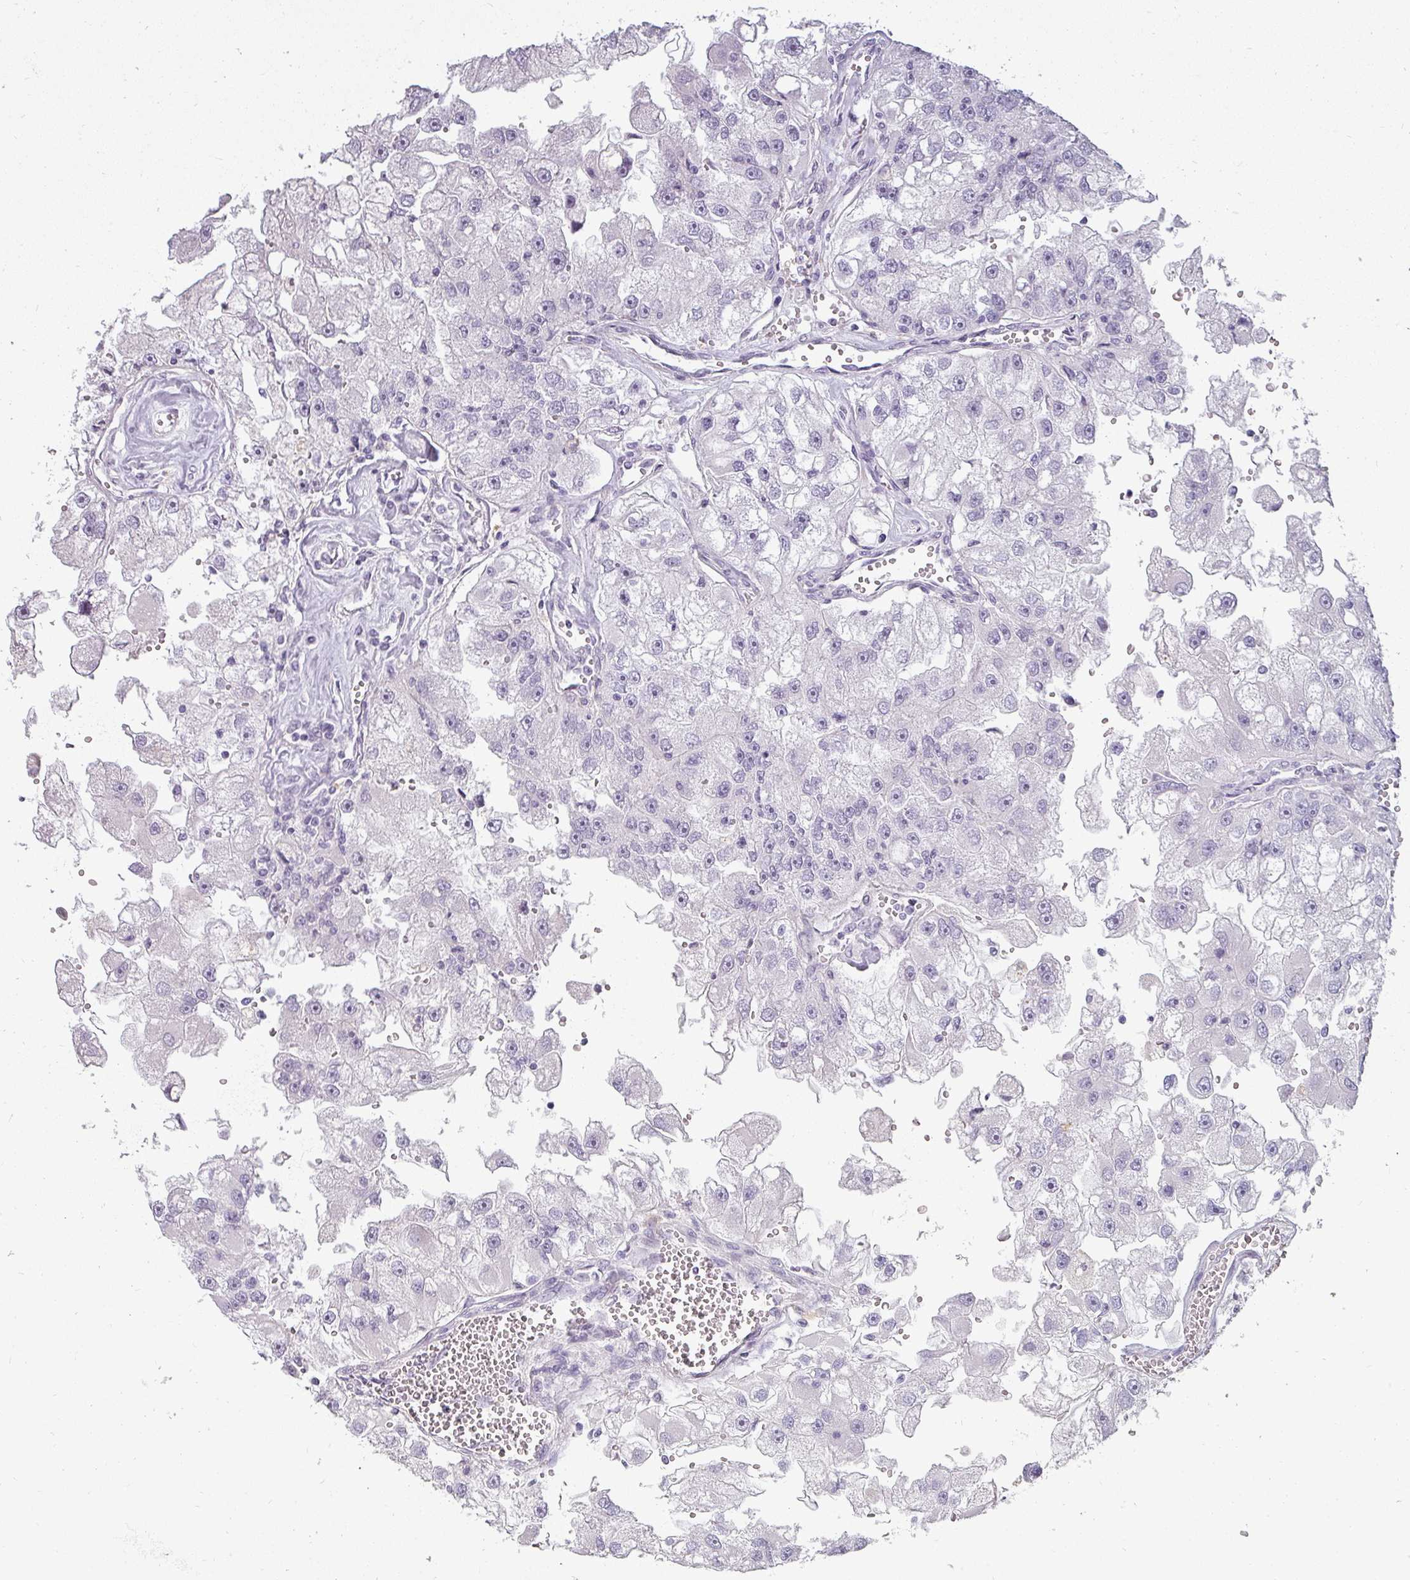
{"staining": {"intensity": "negative", "quantity": "none", "location": "none"}, "tissue": "renal cancer", "cell_type": "Tumor cells", "image_type": "cancer", "snomed": [{"axis": "morphology", "description": "Adenocarcinoma, NOS"}, {"axis": "topography", "description": "Kidney"}], "caption": "High power microscopy histopathology image of an IHC image of renal adenocarcinoma, revealing no significant staining in tumor cells.", "gene": "ASB1", "patient": {"sex": "male", "age": 63}}